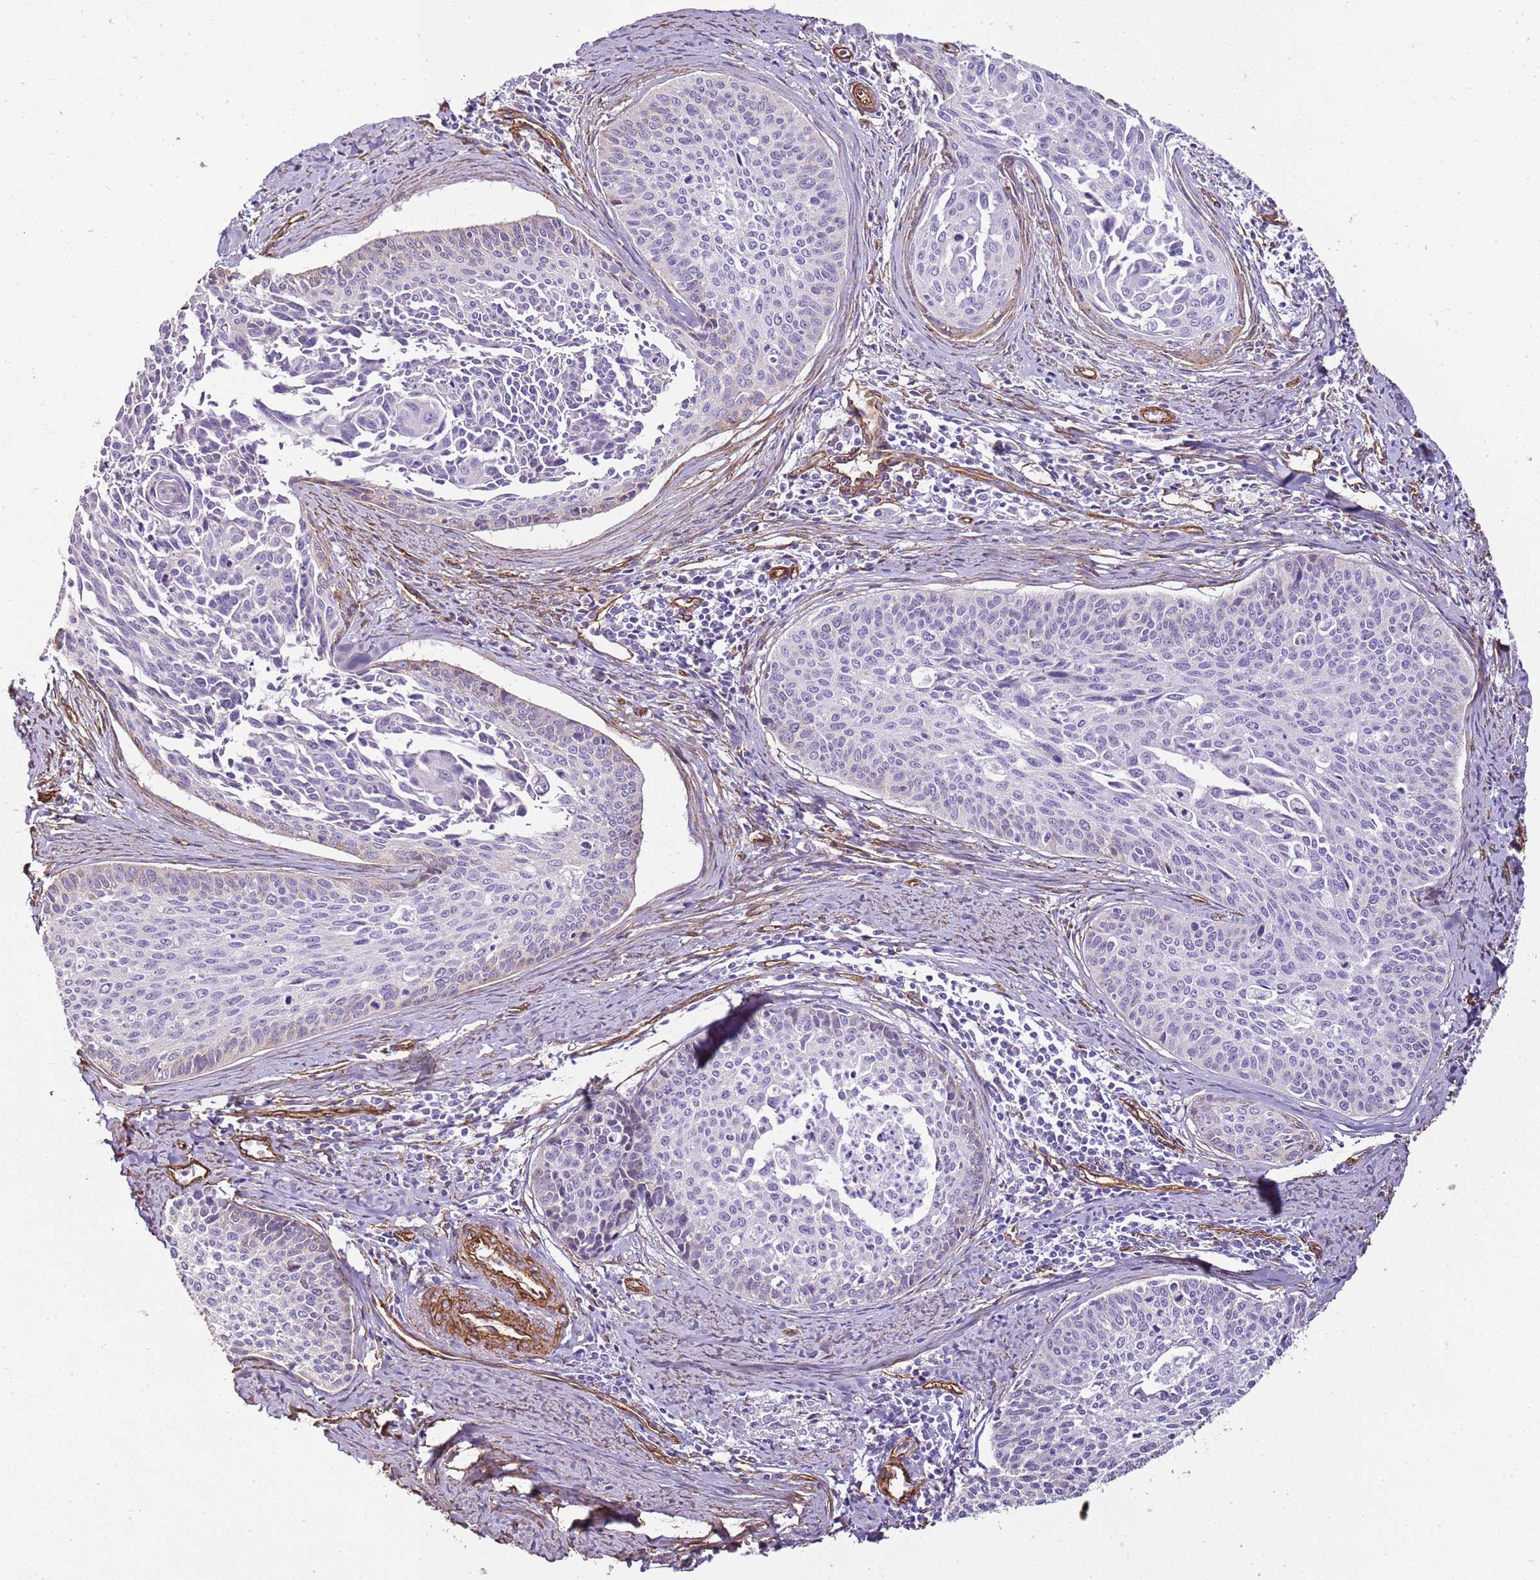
{"staining": {"intensity": "negative", "quantity": "none", "location": "none"}, "tissue": "cervical cancer", "cell_type": "Tumor cells", "image_type": "cancer", "snomed": [{"axis": "morphology", "description": "Squamous cell carcinoma, NOS"}, {"axis": "topography", "description": "Cervix"}], "caption": "An image of human cervical cancer (squamous cell carcinoma) is negative for staining in tumor cells. (Brightfield microscopy of DAB (3,3'-diaminobenzidine) IHC at high magnification).", "gene": "CTDSPL", "patient": {"sex": "female", "age": 55}}